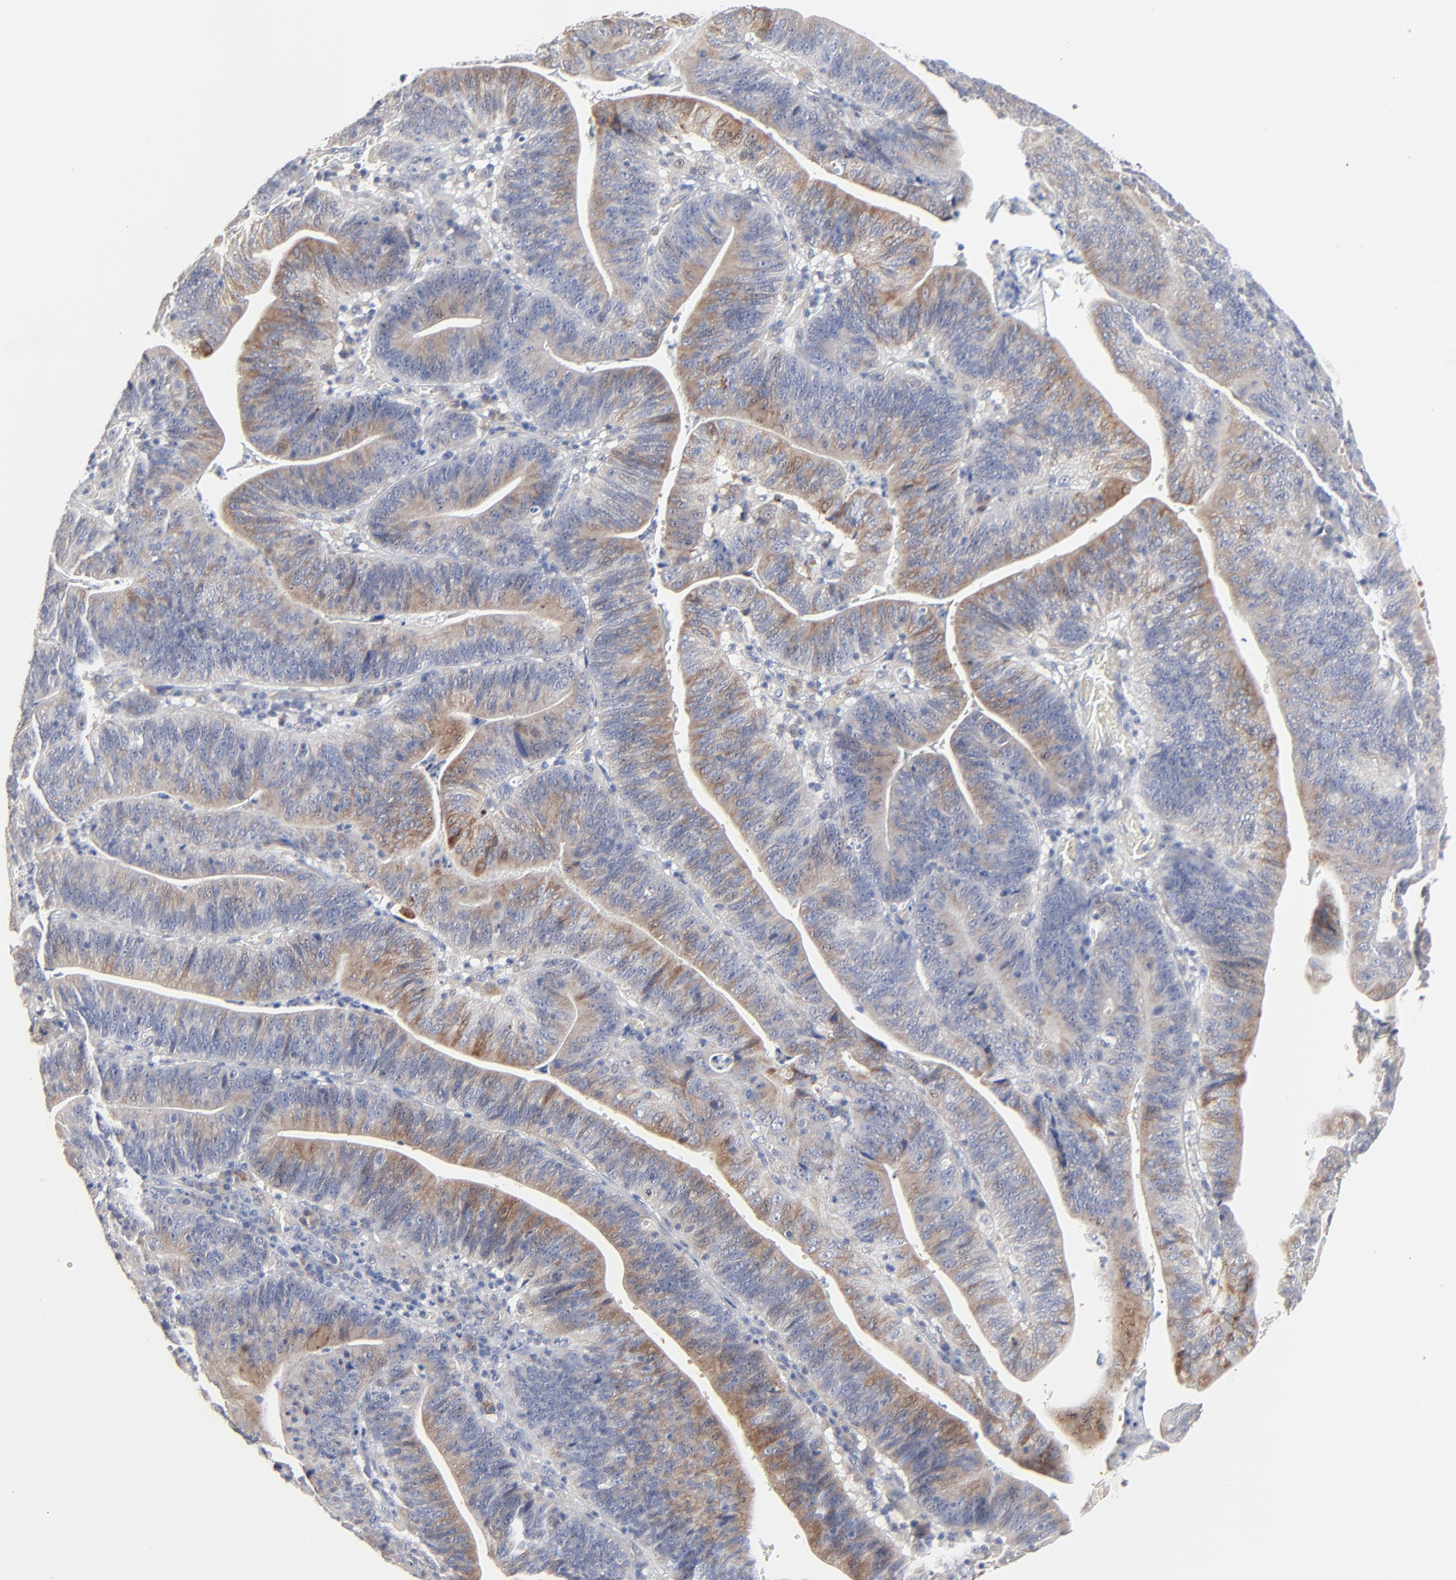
{"staining": {"intensity": "moderate", "quantity": "25%-75%", "location": "cytoplasmic/membranous"}, "tissue": "stomach cancer", "cell_type": "Tumor cells", "image_type": "cancer", "snomed": [{"axis": "morphology", "description": "Adenocarcinoma, NOS"}, {"axis": "topography", "description": "Stomach, lower"}], "caption": "A photomicrograph showing moderate cytoplasmic/membranous positivity in about 25%-75% of tumor cells in stomach cancer (adenocarcinoma), as visualized by brown immunohistochemical staining.", "gene": "FANCB", "patient": {"sex": "female", "age": 86}}